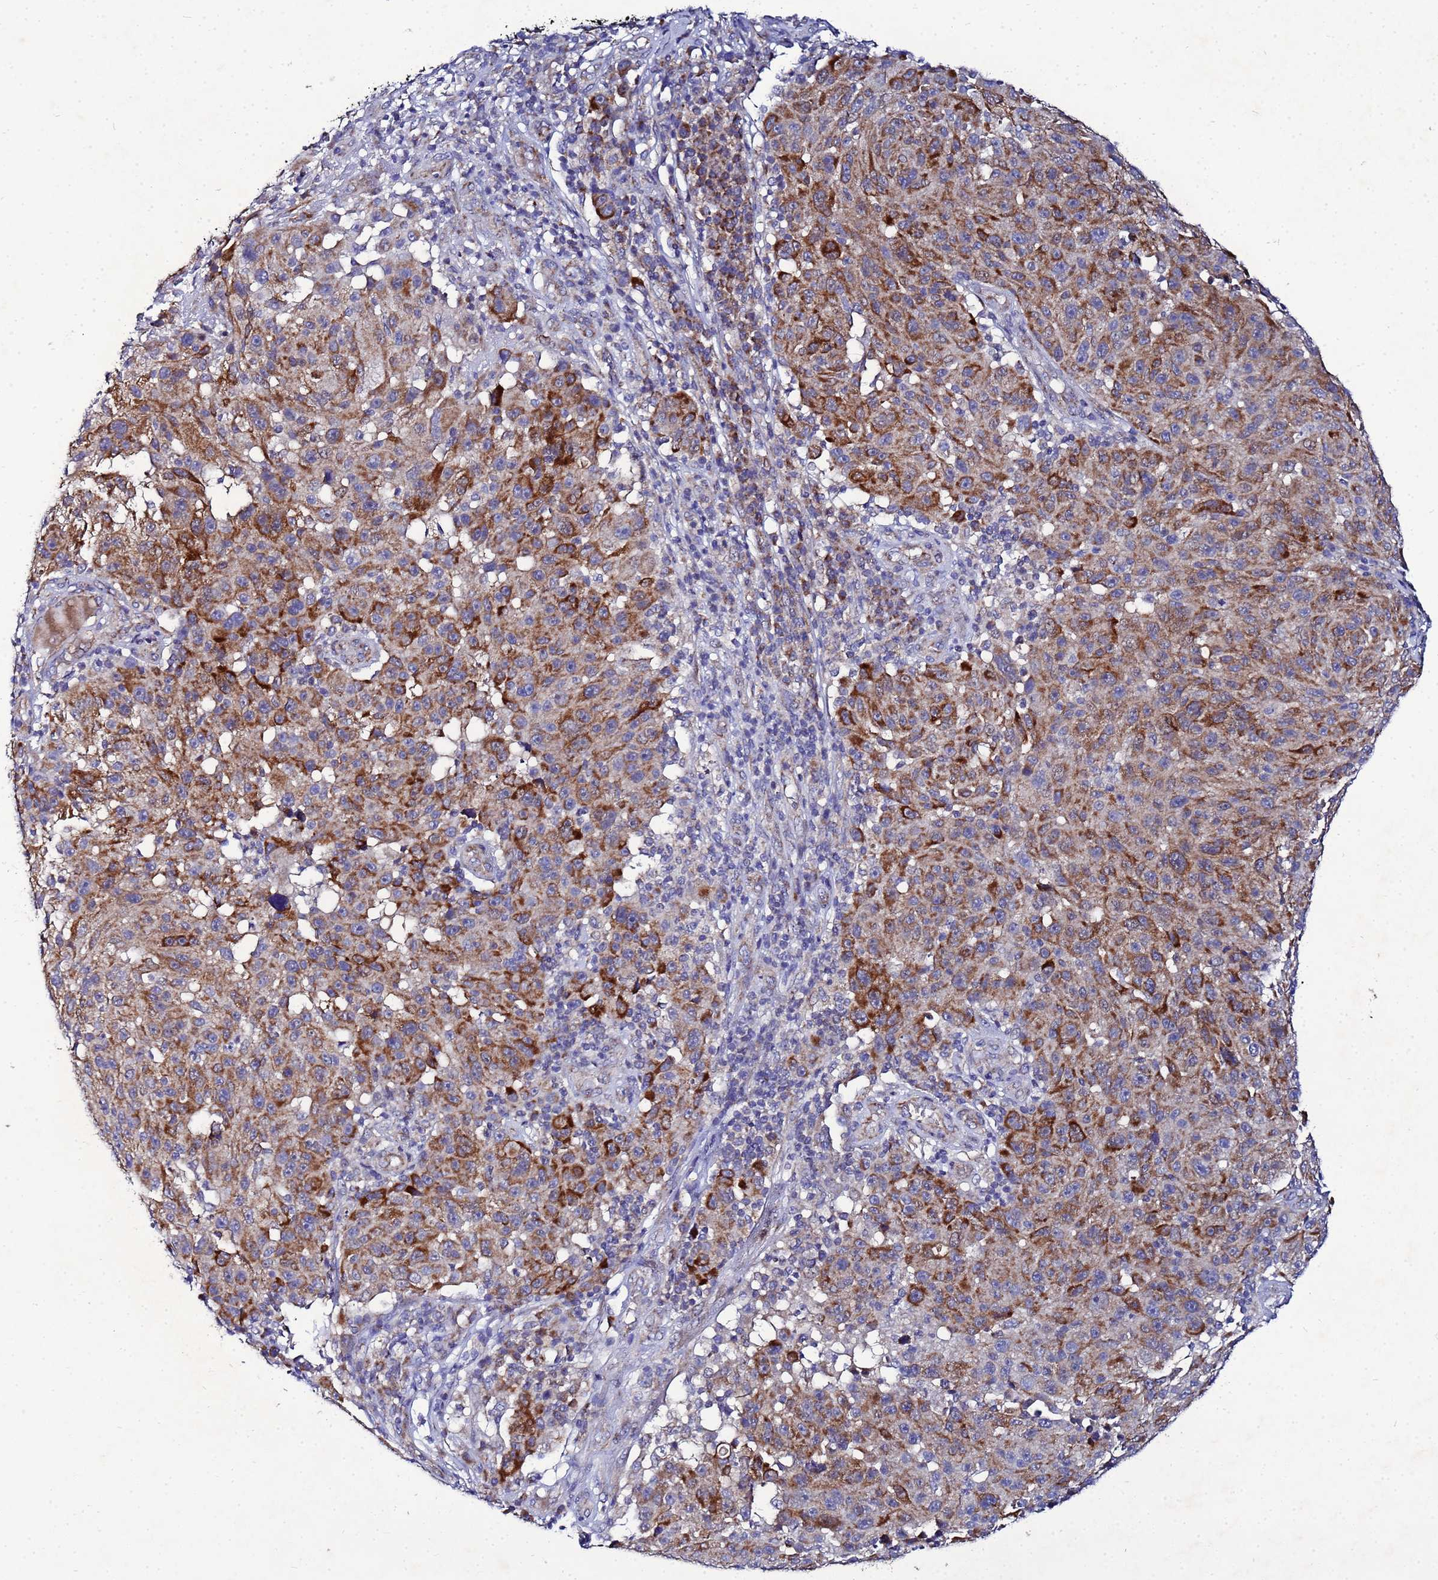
{"staining": {"intensity": "strong", "quantity": "25%-75%", "location": "cytoplasmic/membranous"}, "tissue": "melanoma", "cell_type": "Tumor cells", "image_type": "cancer", "snomed": [{"axis": "morphology", "description": "Malignant melanoma, NOS"}, {"axis": "topography", "description": "Skin"}], "caption": "A brown stain labels strong cytoplasmic/membranous expression of a protein in human malignant melanoma tumor cells.", "gene": "FAHD2A", "patient": {"sex": "male", "age": 53}}